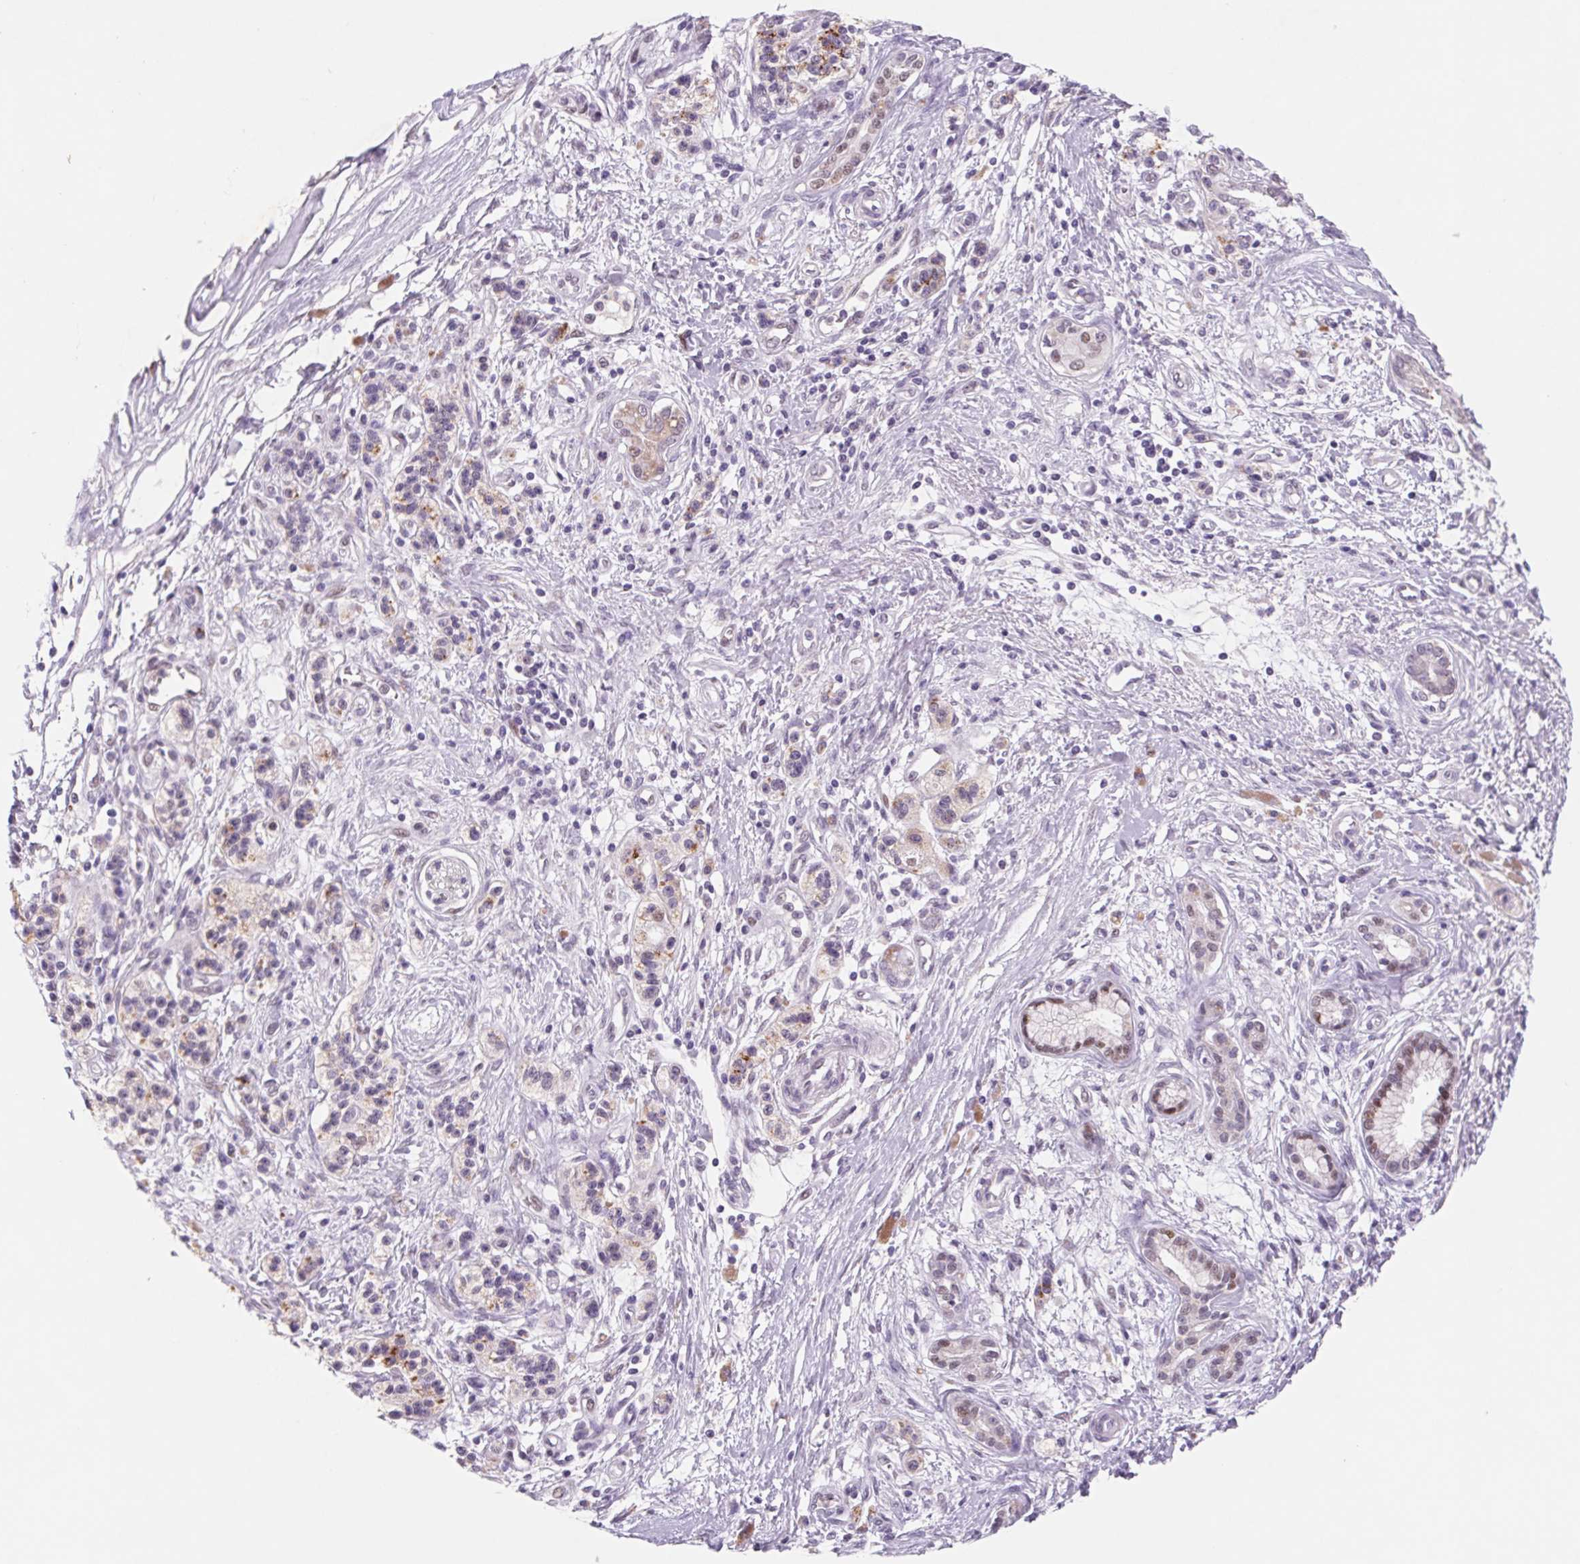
{"staining": {"intensity": "moderate", "quantity": "<25%", "location": "cytoplasmic/membranous"}, "tissue": "pancreatic cancer", "cell_type": "Tumor cells", "image_type": "cancer", "snomed": [{"axis": "morphology", "description": "Adenocarcinoma, NOS"}, {"axis": "topography", "description": "Pancreas"}], "caption": "Human pancreatic cancer (adenocarcinoma) stained with a brown dye shows moderate cytoplasmic/membranous positive positivity in approximately <25% of tumor cells.", "gene": "DPPA5", "patient": {"sex": "female", "age": 77}}